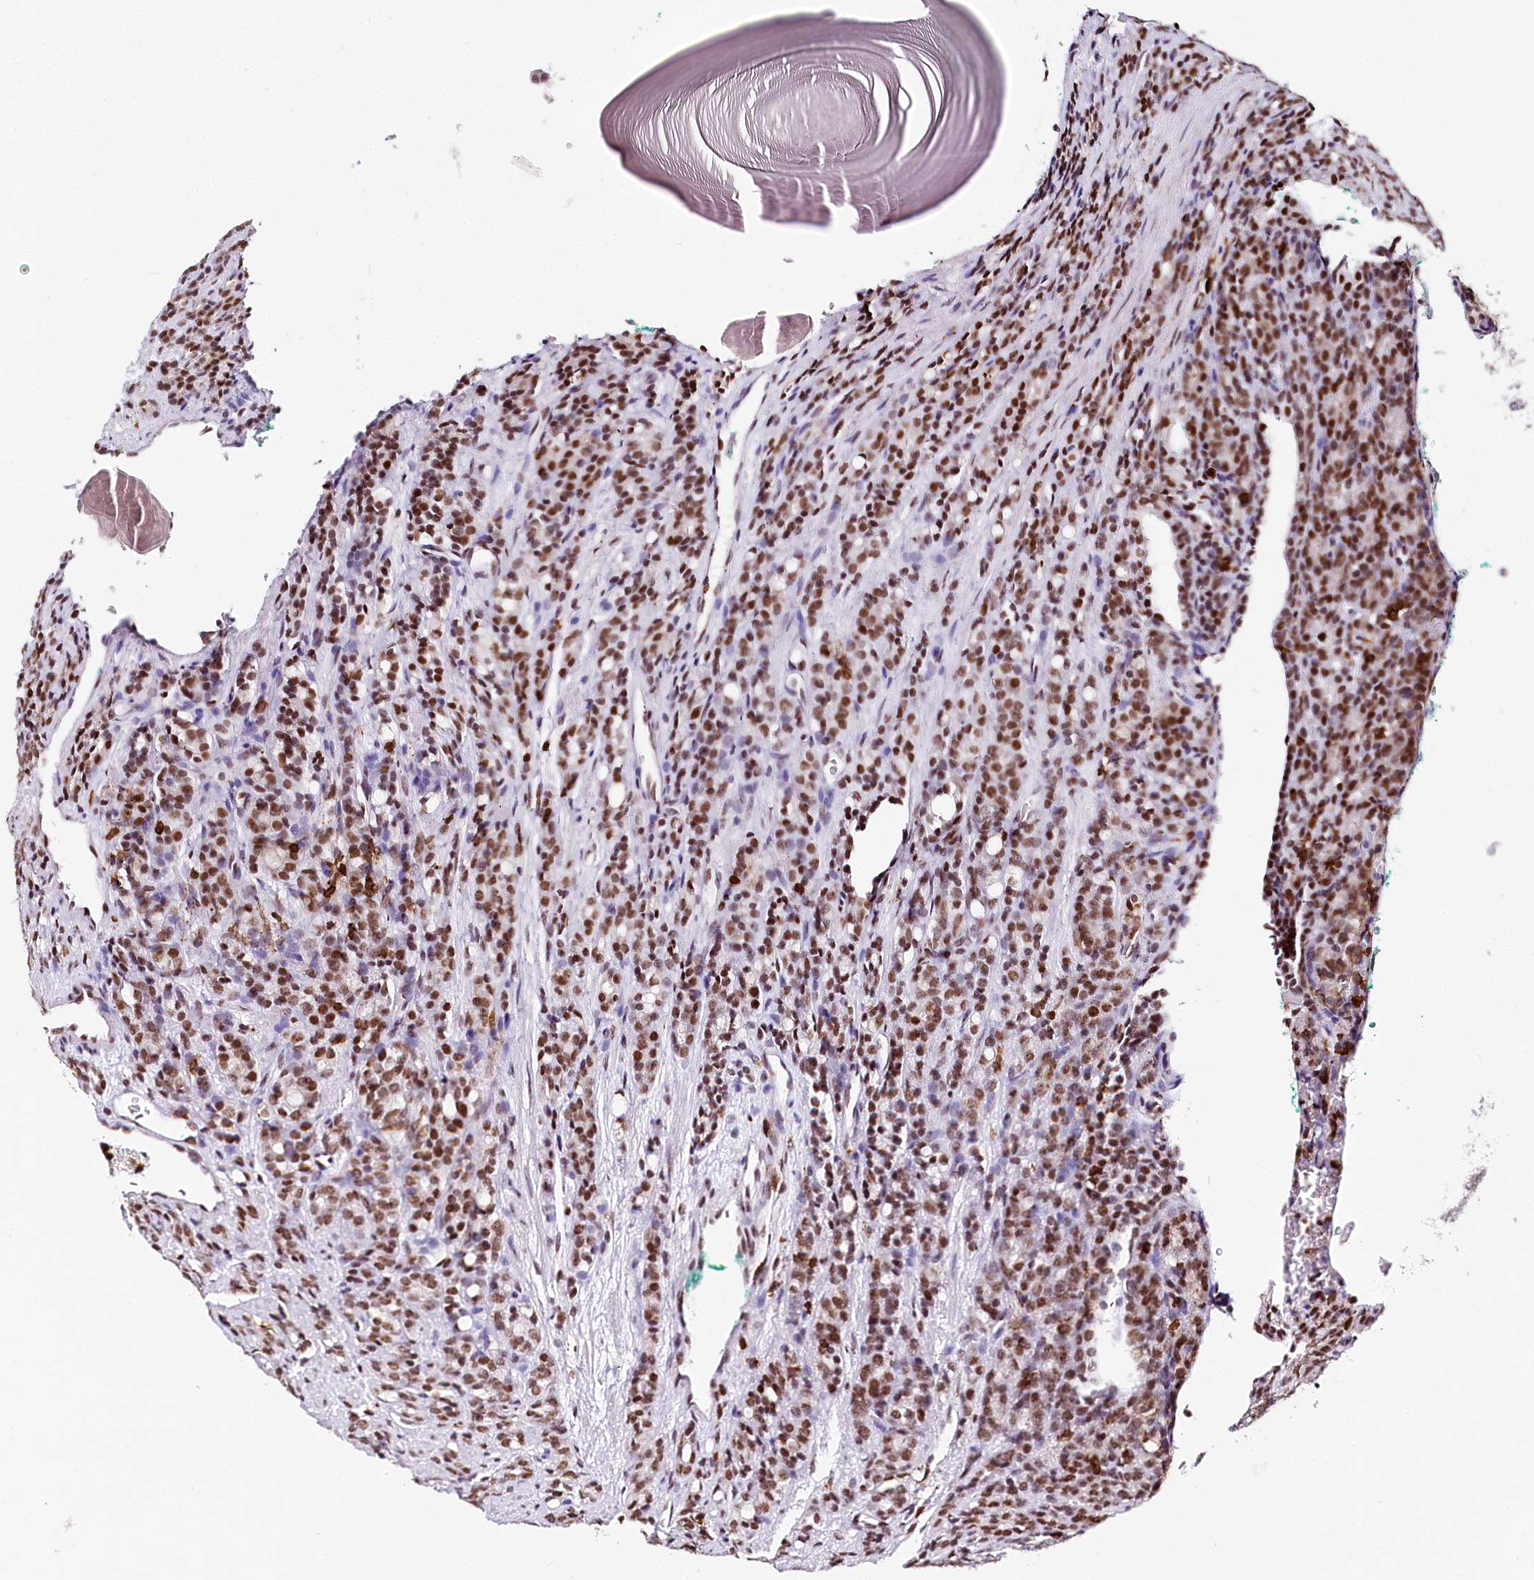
{"staining": {"intensity": "moderate", "quantity": ">75%", "location": "nuclear"}, "tissue": "prostate cancer", "cell_type": "Tumor cells", "image_type": "cancer", "snomed": [{"axis": "morphology", "description": "Adenocarcinoma, High grade"}, {"axis": "topography", "description": "Prostate"}], "caption": "Protein staining displays moderate nuclear staining in approximately >75% of tumor cells in adenocarcinoma (high-grade) (prostate).", "gene": "BARD1", "patient": {"sex": "male", "age": 62}}